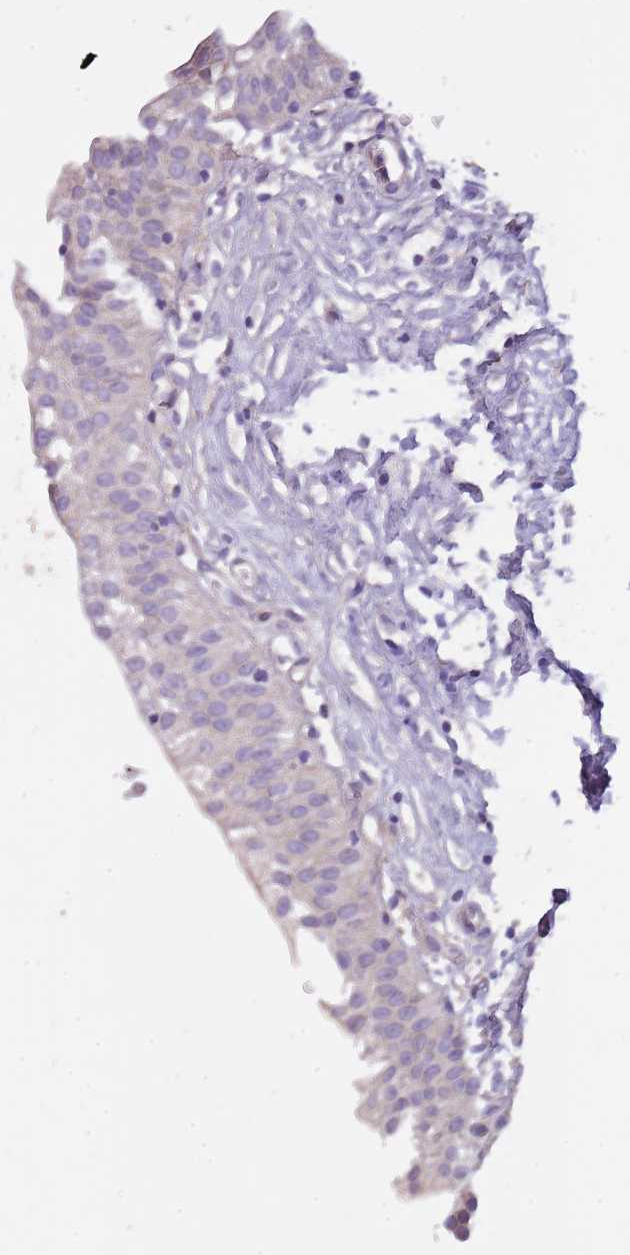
{"staining": {"intensity": "negative", "quantity": "none", "location": "none"}, "tissue": "urinary bladder", "cell_type": "Urothelial cells", "image_type": "normal", "snomed": [{"axis": "morphology", "description": "Normal tissue, NOS"}, {"axis": "topography", "description": "Urinary bladder"}], "caption": "Human urinary bladder stained for a protein using IHC demonstrates no positivity in urothelial cells.", "gene": "NTN4", "patient": {"sex": "male", "age": 51}}